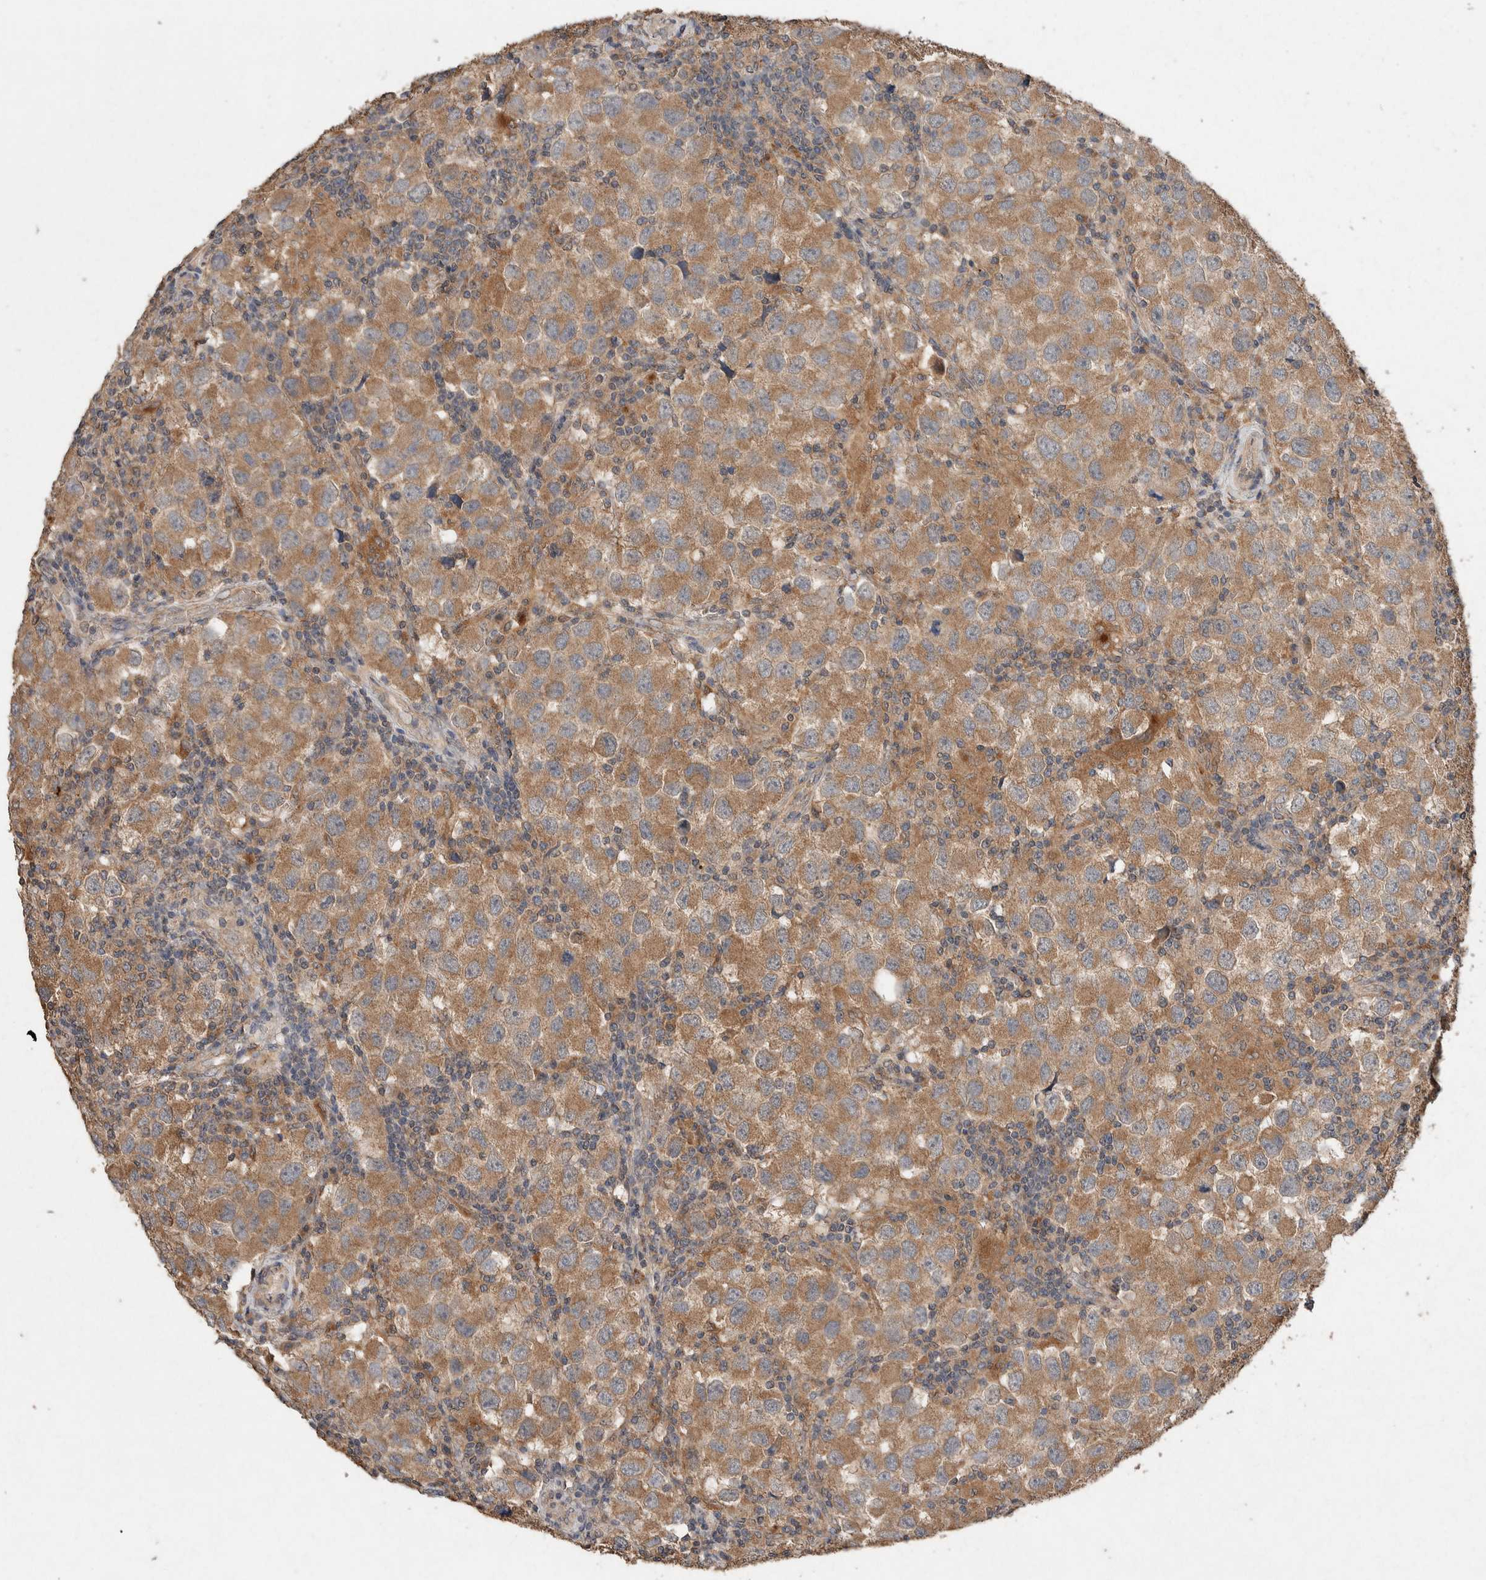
{"staining": {"intensity": "moderate", "quantity": ">75%", "location": "cytoplasmic/membranous"}, "tissue": "testis cancer", "cell_type": "Tumor cells", "image_type": "cancer", "snomed": [{"axis": "morphology", "description": "Carcinoma, Embryonal, NOS"}, {"axis": "topography", "description": "Testis"}], "caption": "Testis cancer (embryonal carcinoma) stained for a protein exhibits moderate cytoplasmic/membranous positivity in tumor cells.", "gene": "KCNJ5", "patient": {"sex": "male", "age": 21}}